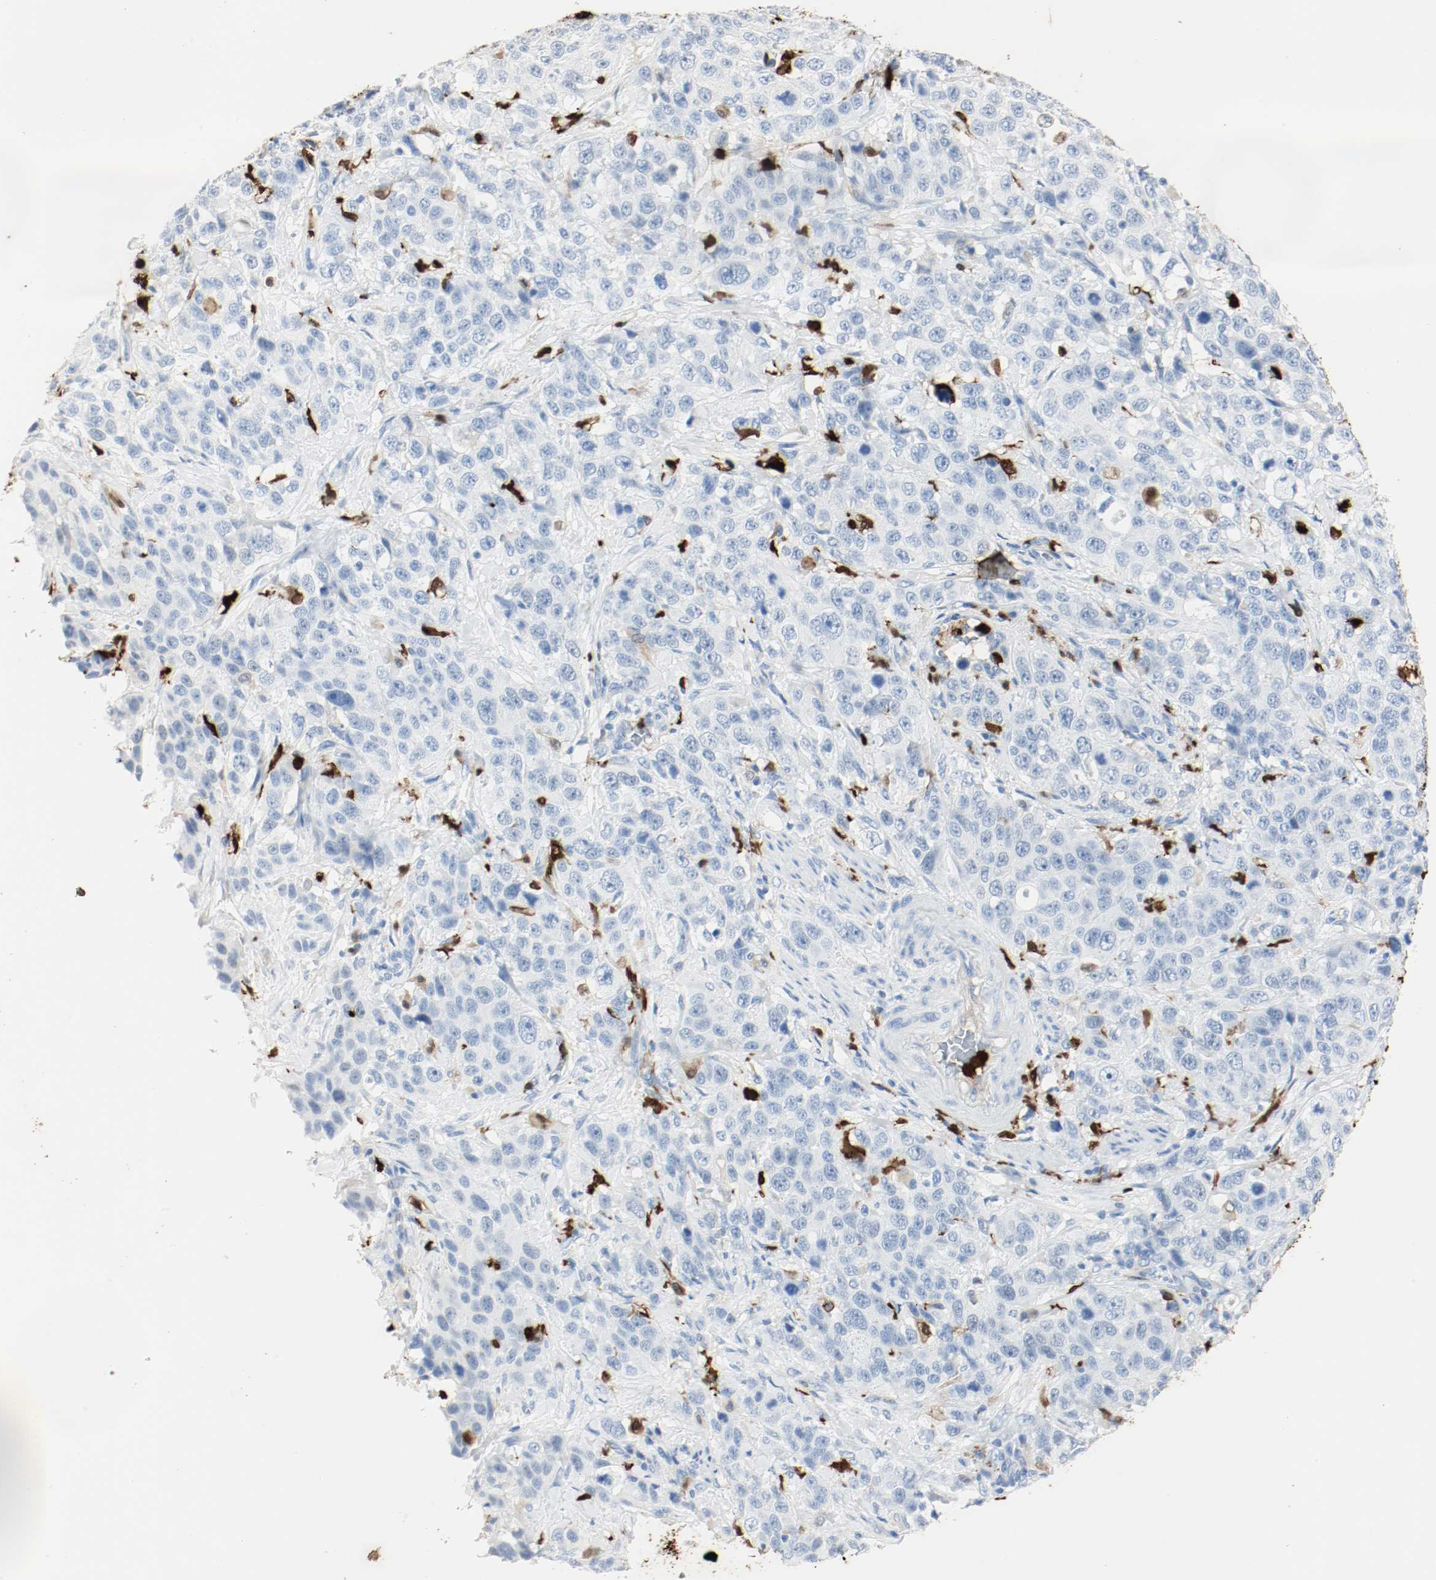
{"staining": {"intensity": "negative", "quantity": "none", "location": "none"}, "tissue": "stomach cancer", "cell_type": "Tumor cells", "image_type": "cancer", "snomed": [{"axis": "morphology", "description": "Normal tissue, NOS"}, {"axis": "morphology", "description": "Adenocarcinoma, NOS"}, {"axis": "topography", "description": "Stomach"}], "caption": "This is a photomicrograph of immunohistochemistry (IHC) staining of adenocarcinoma (stomach), which shows no positivity in tumor cells. (DAB immunohistochemistry (IHC) visualized using brightfield microscopy, high magnification).", "gene": "S100A9", "patient": {"sex": "male", "age": 48}}